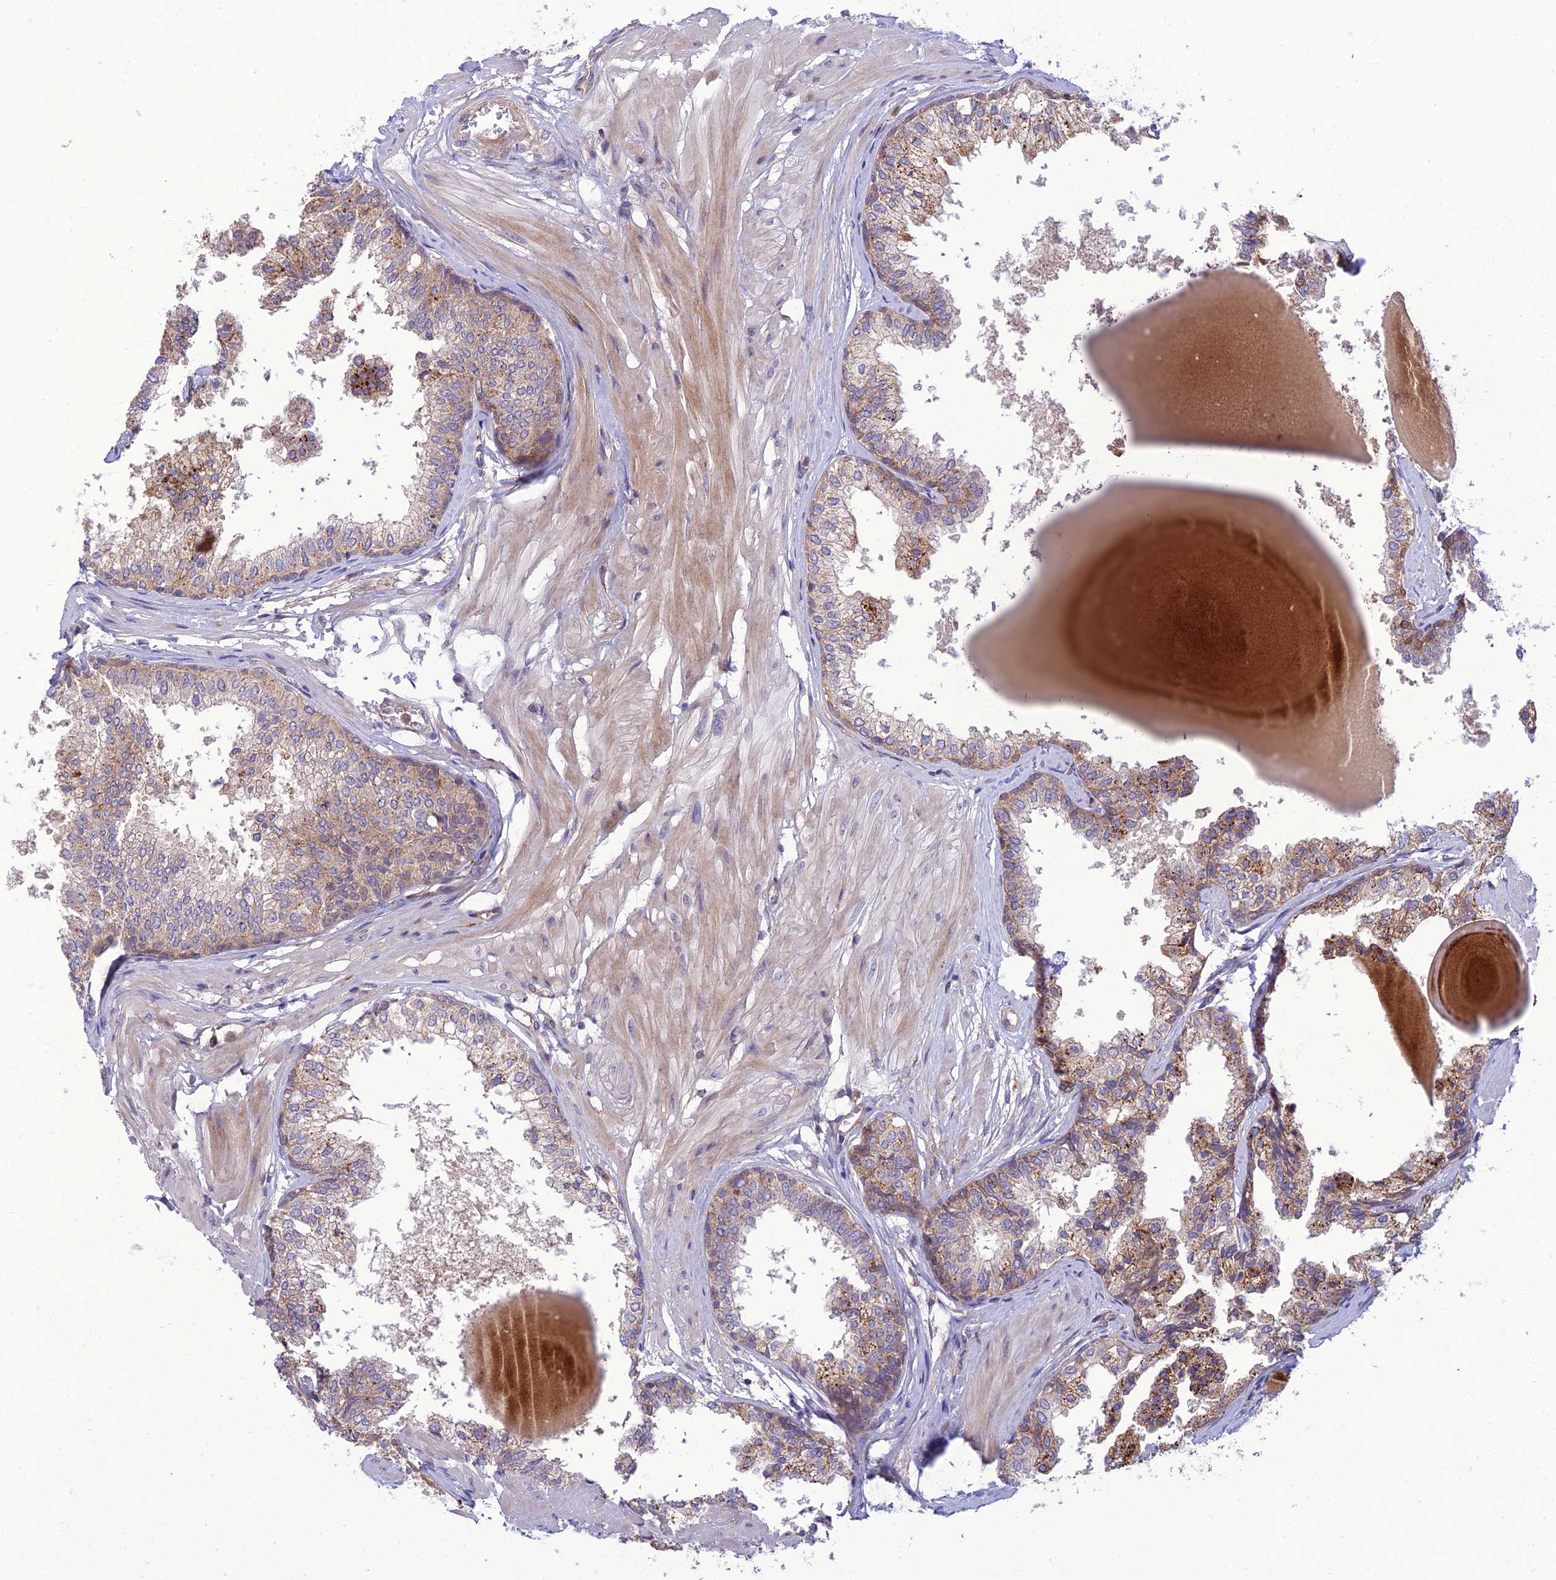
{"staining": {"intensity": "moderate", "quantity": "25%-75%", "location": "cytoplasmic/membranous"}, "tissue": "prostate", "cell_type": "Glandular cells", "image_type": "normal", "snomed": [{"axis": "morphology", "description": "Normal tissue, NOS"}, {"axis": "topography", "description": "Prostate"}], "caption": "This image shows IHC staining of unremarkable prostate, with medium moderate cytoplasmic/membranous expression in approximately 25%-75% of glandular cells.", "gene": "IRAK3", "patient": {"sex": "male", "age": 48}}